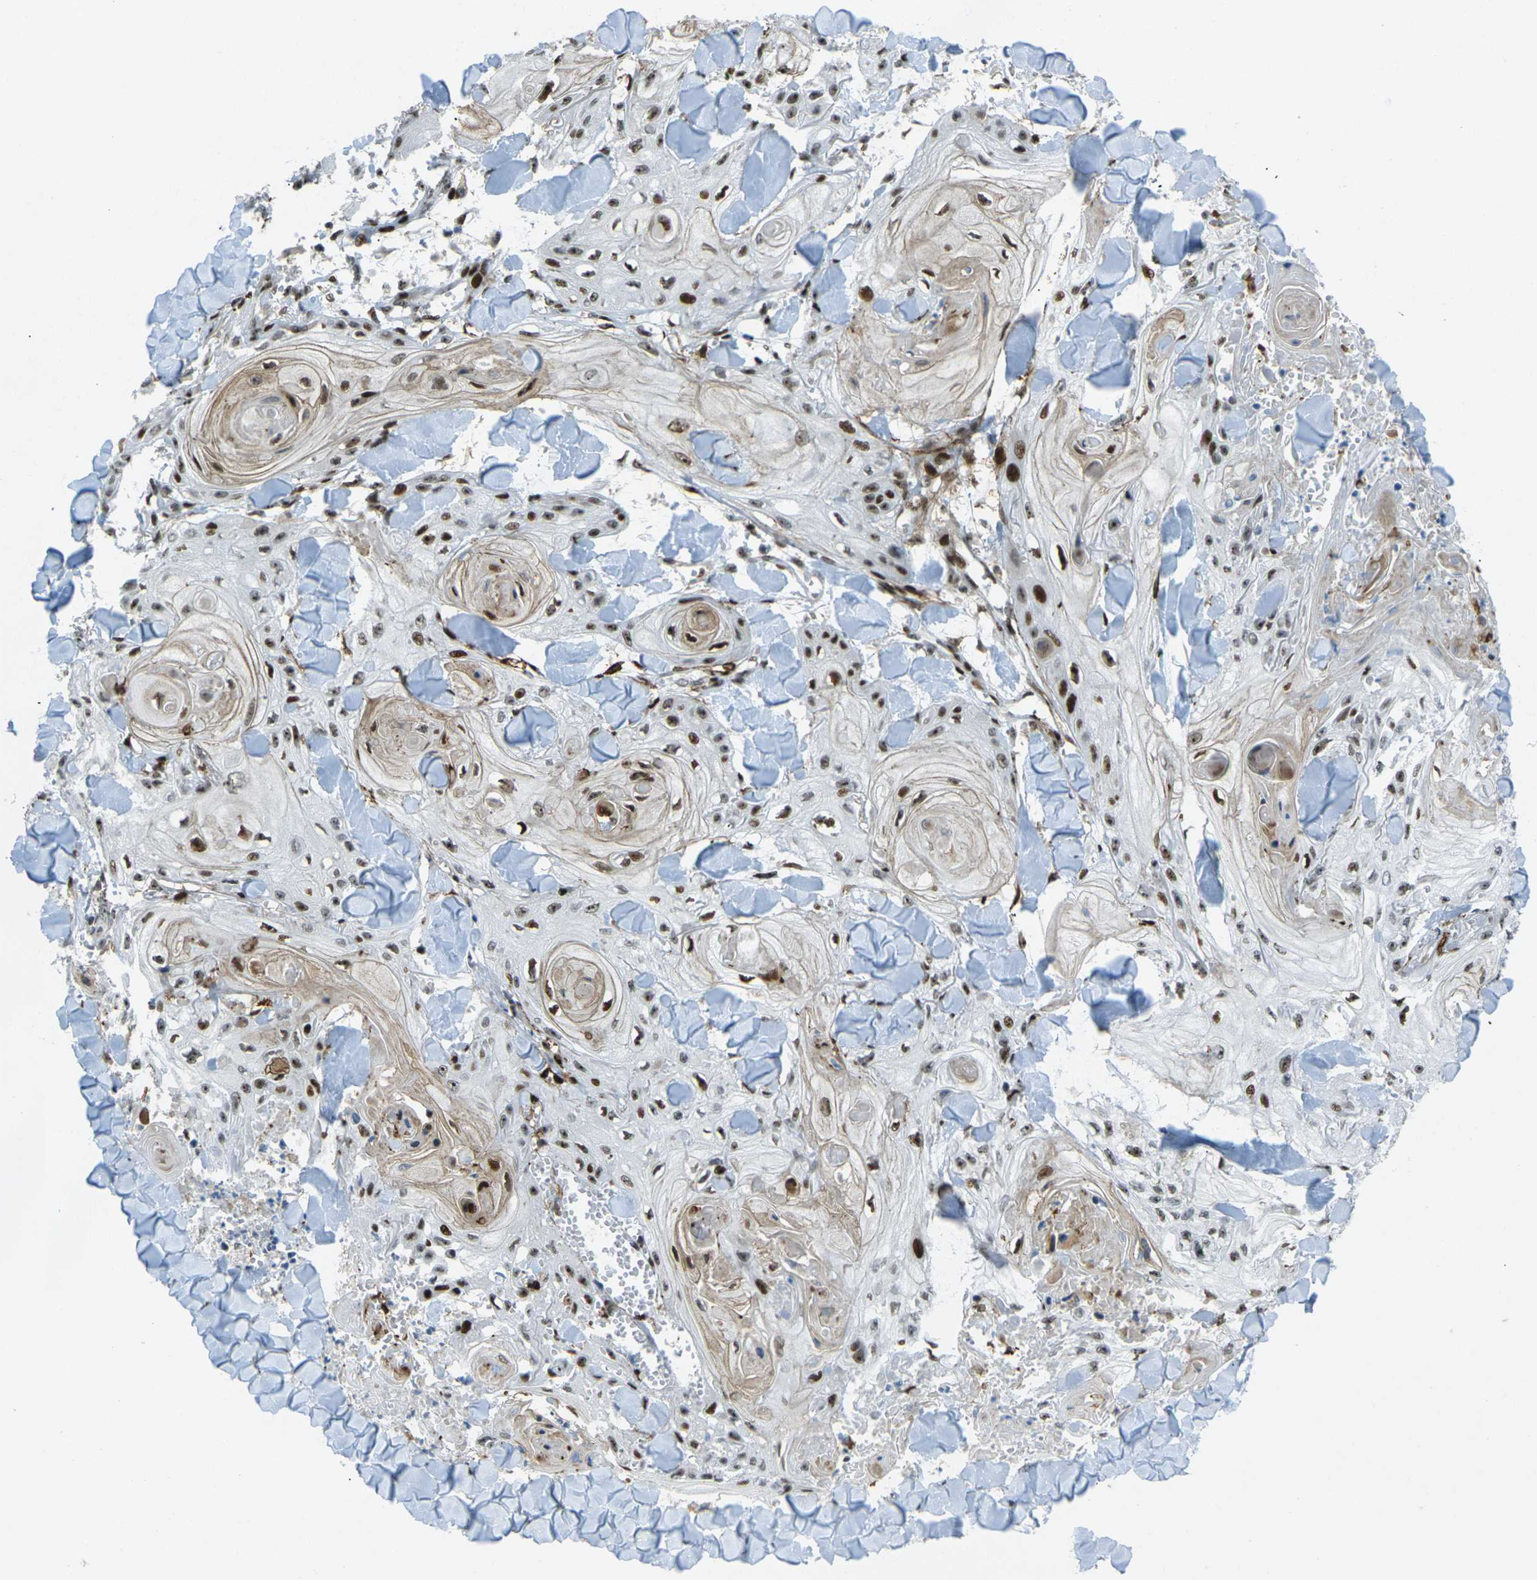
{"staining": {"intensity": "strong", "quantity": ">75%", "location": "nuclear"}, "tissue": "skin cancer", "cell_type": "Tumor cells", "image_type": "cancer", "snomed": [{"axis": "morphology", "description": "Squamous cell carcinoma, NOS"}, {"axis": "topography", "description": "Skin"}], "caption": "Tumor cells exhibit high levels of strong nuclear expression in about >75% of cells in skin cancer (squamous cell carcinoma).", "gene": "UBE2C", "patient": {"sex": "male", "age": 74}}